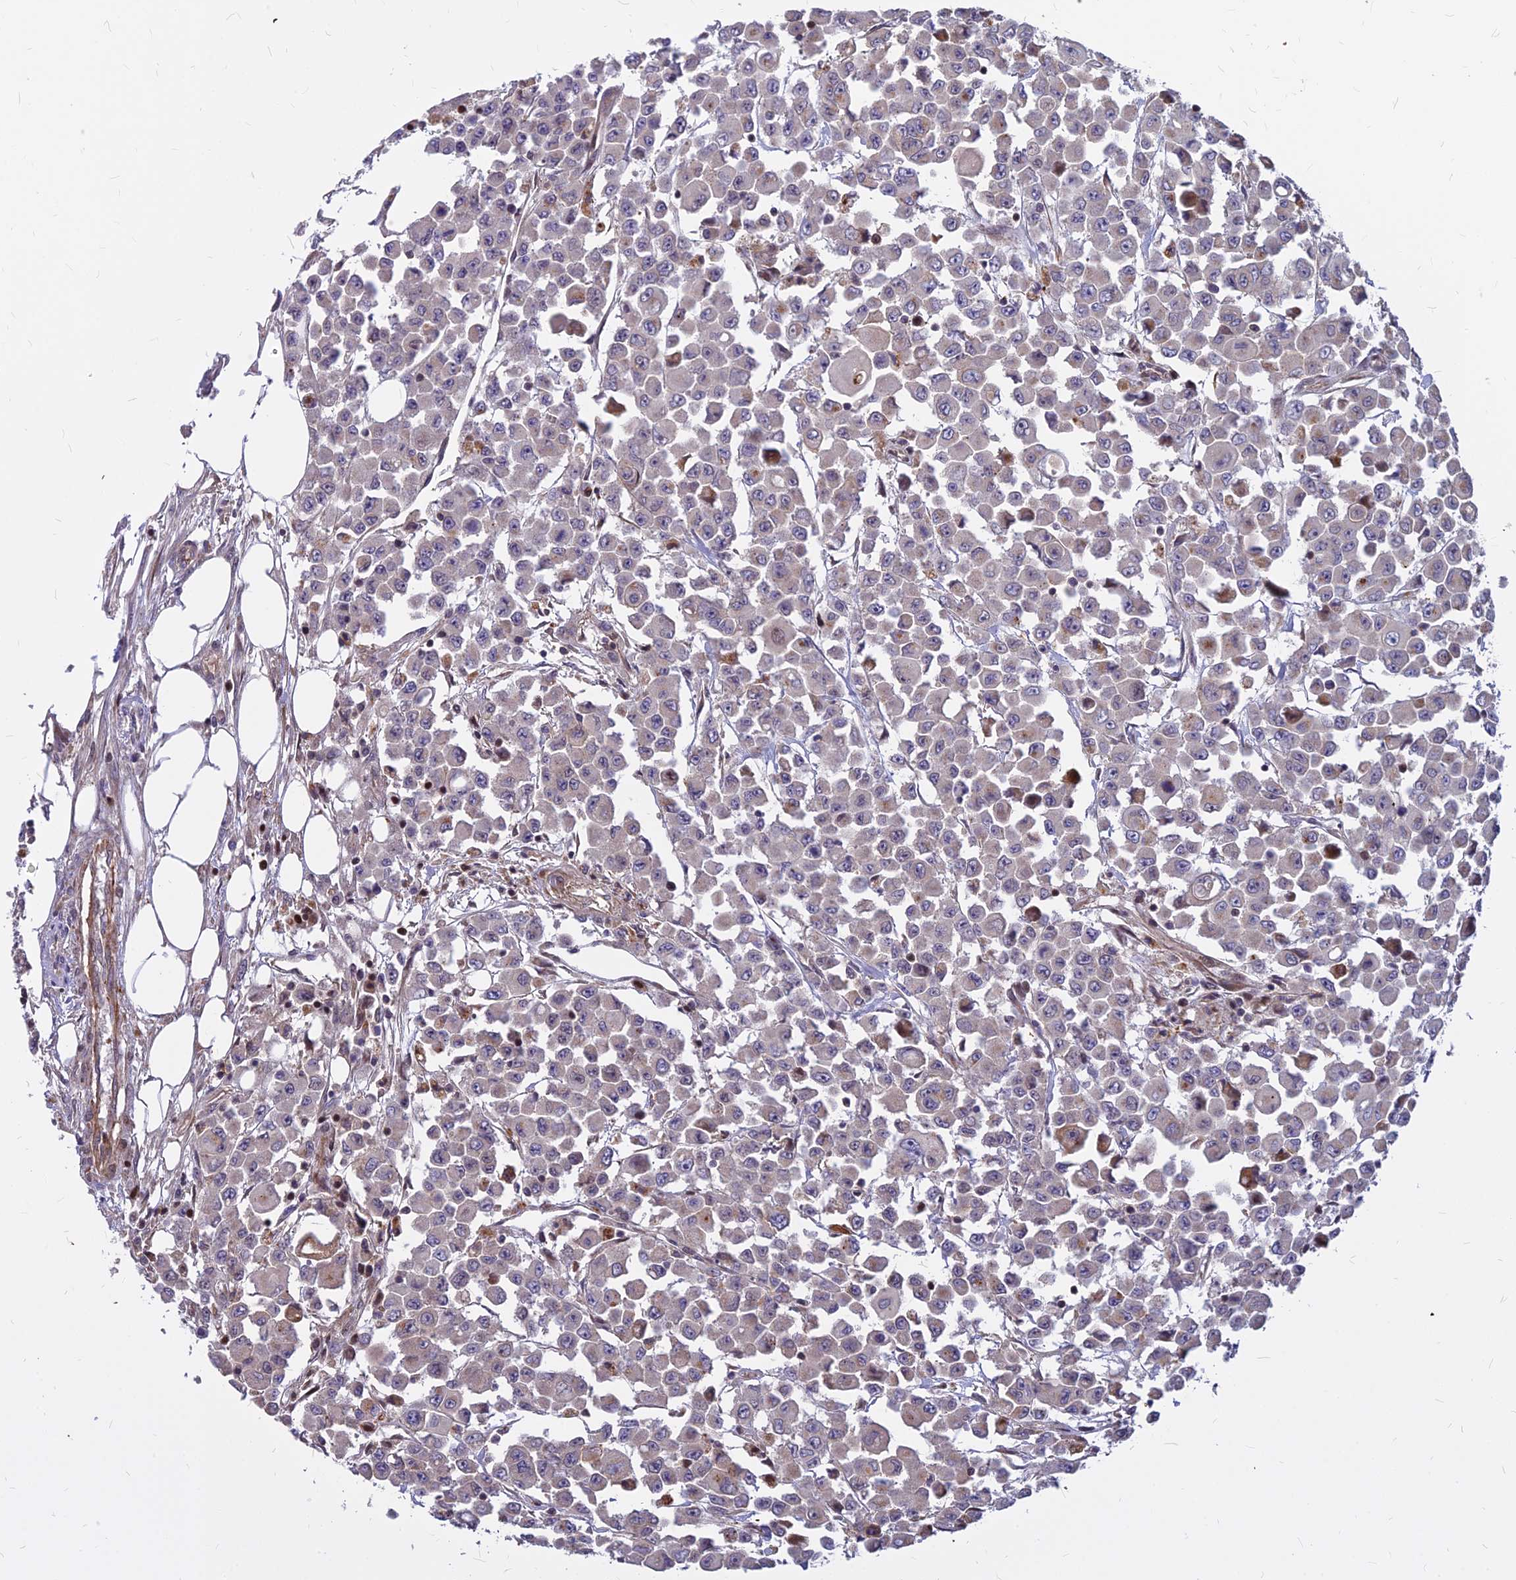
{"staining": {"intensity": "negative", "quantity": "none", "location": "none"}, "tissue": "colorectal cancer", "cell_type": "Tumor cells", "image_type": "cancer", "snomed": [{"axis": "morphology", "description": "Adenocarcinoma, NOS"}, {"axis": "topography", "description": "Colon"}], "caption": "The micrograph exhibits no staining of tumor cells in adenocarcinoma (colorectal). Nuclei are stained in blue.", "gene": "GLYATL3", "patient": {"sex": "male", "age": 51}}